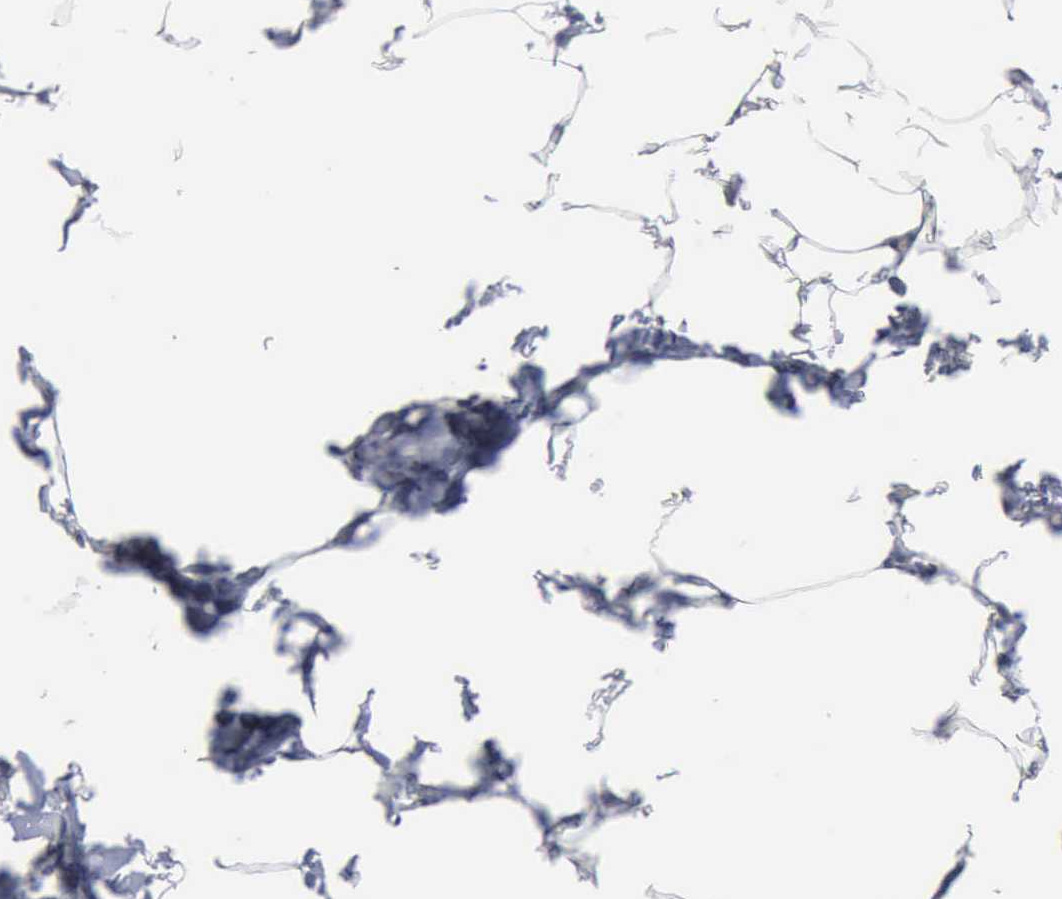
{"staining": {"intensity": "negative", "quantity": "none", "location": "none"}, "tissue": "adipose tissue", "cell_type": "Adipocytes", "image_type": "normal", "snomed": [{"axis": "morphology", "description": "Normal tissue, NOS"}, {"axis": "topography", "description": "Vascular tissue"}], "caption": "Adipocytes show no significant expression in normal adipose tissue. The staining was performed using DAB (3,3'-diaminobenzidine) to visualize the protein expression in brown, while the nuclei were stained in blue with hematoxylin (Magnification: 20x).", "gene": "VCAM1", "patient": {"sex": "male", "age": 41}}